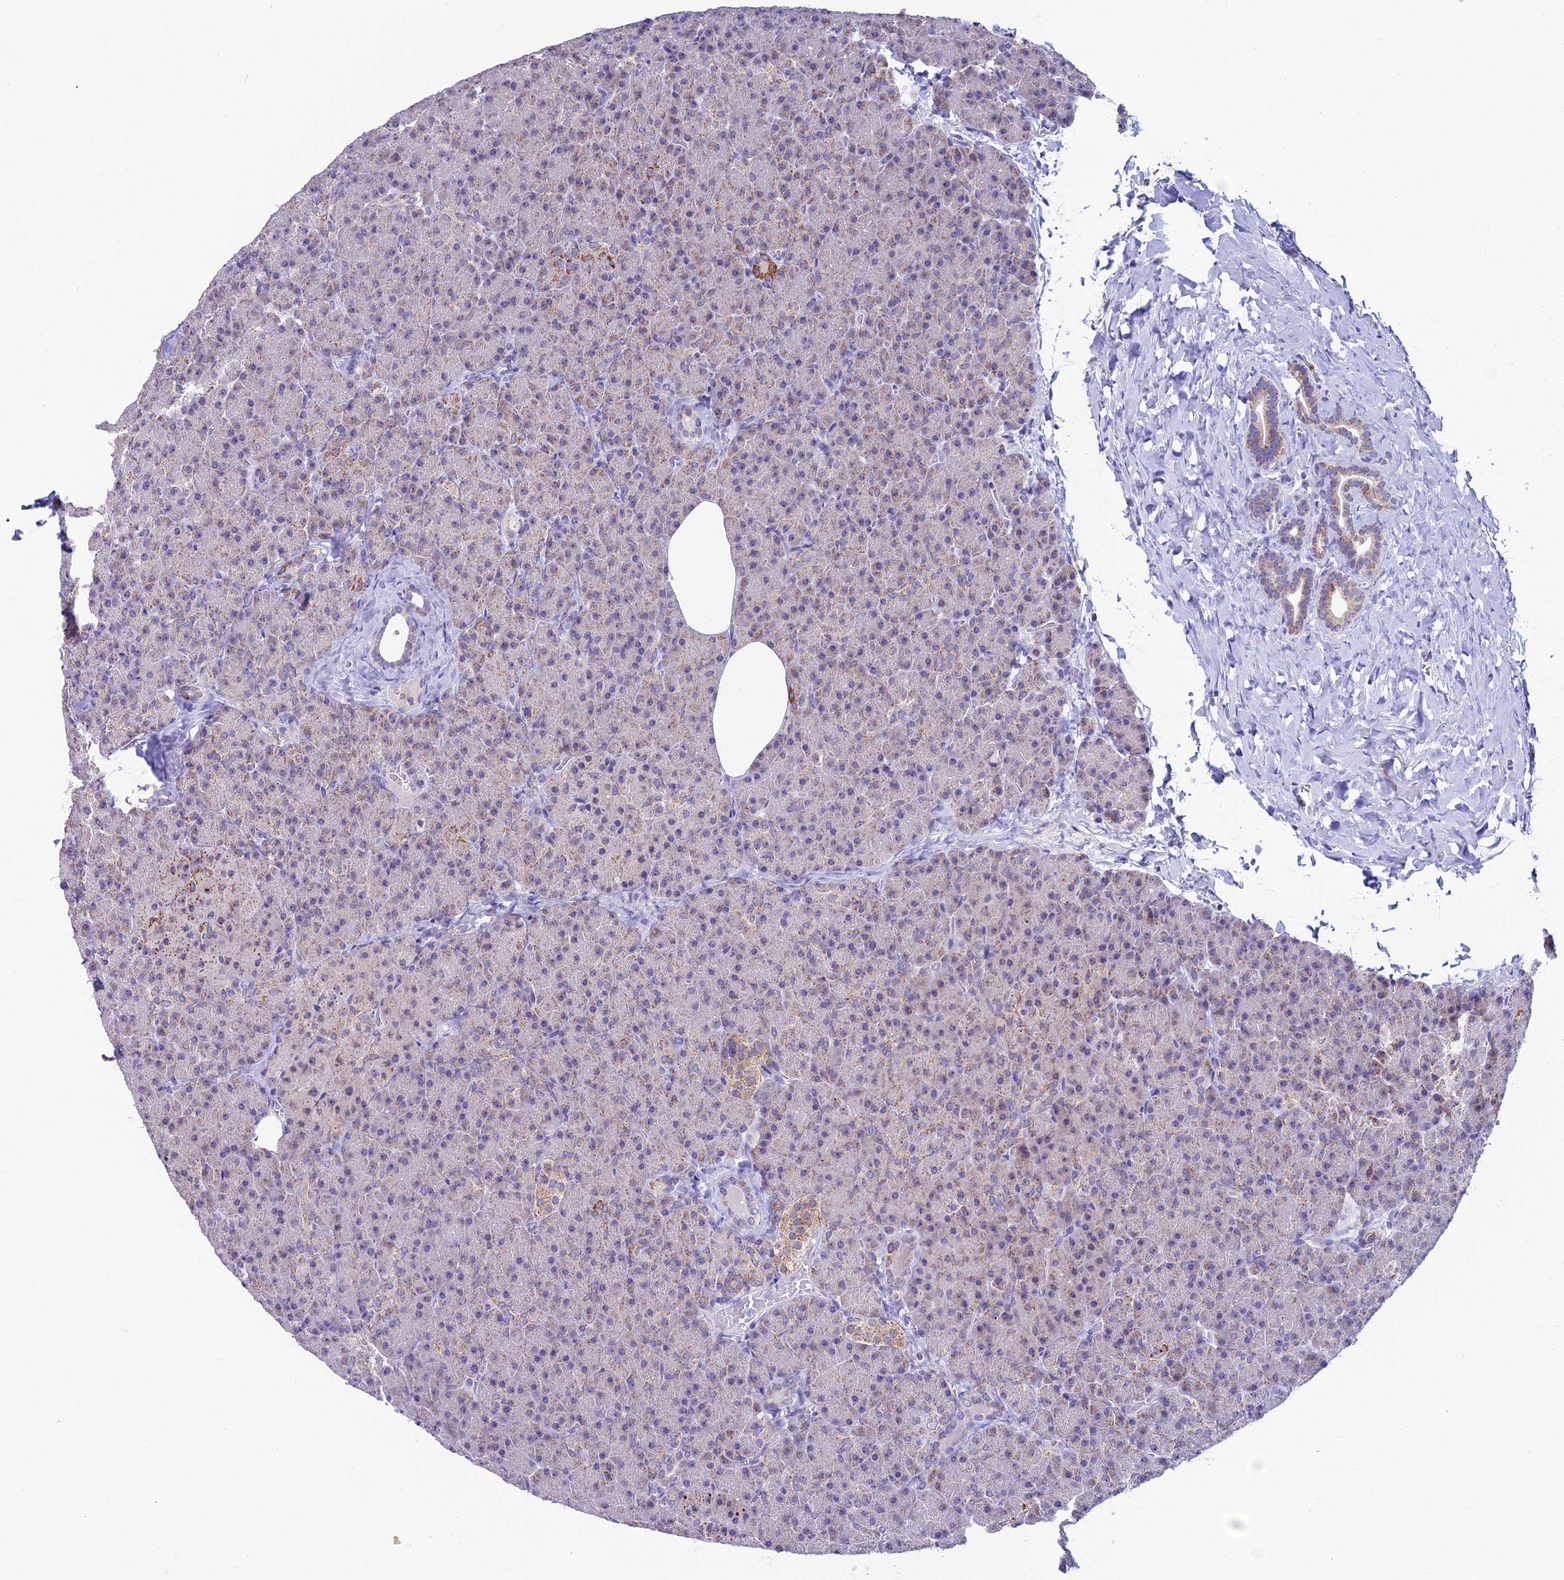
{"staining": {"intensity": "moderate", "quantity": "<25%", "location": "cytoplasmic/membranous"}, "tissue": "pancreas", "cell_type": "Exocrine glandular cells", "image_type": "normal", "snomed": [{"axis": "morphology", "description": "Normal tissue, NOS"}, {"axis": "morphology", "description": "Carcinoid, malignant, NOS"}, {"axis": "topography", "description": "Pancreas"}], "caption": "Immunohistochemical staining of unremarkable pancreas demonstrates moderate cytoplasmic/membranous protein positivity in about <25% of exocrine glandular cells.", "gene": "SLC10A1", "patient": {"sex": "female", "age": 35}}